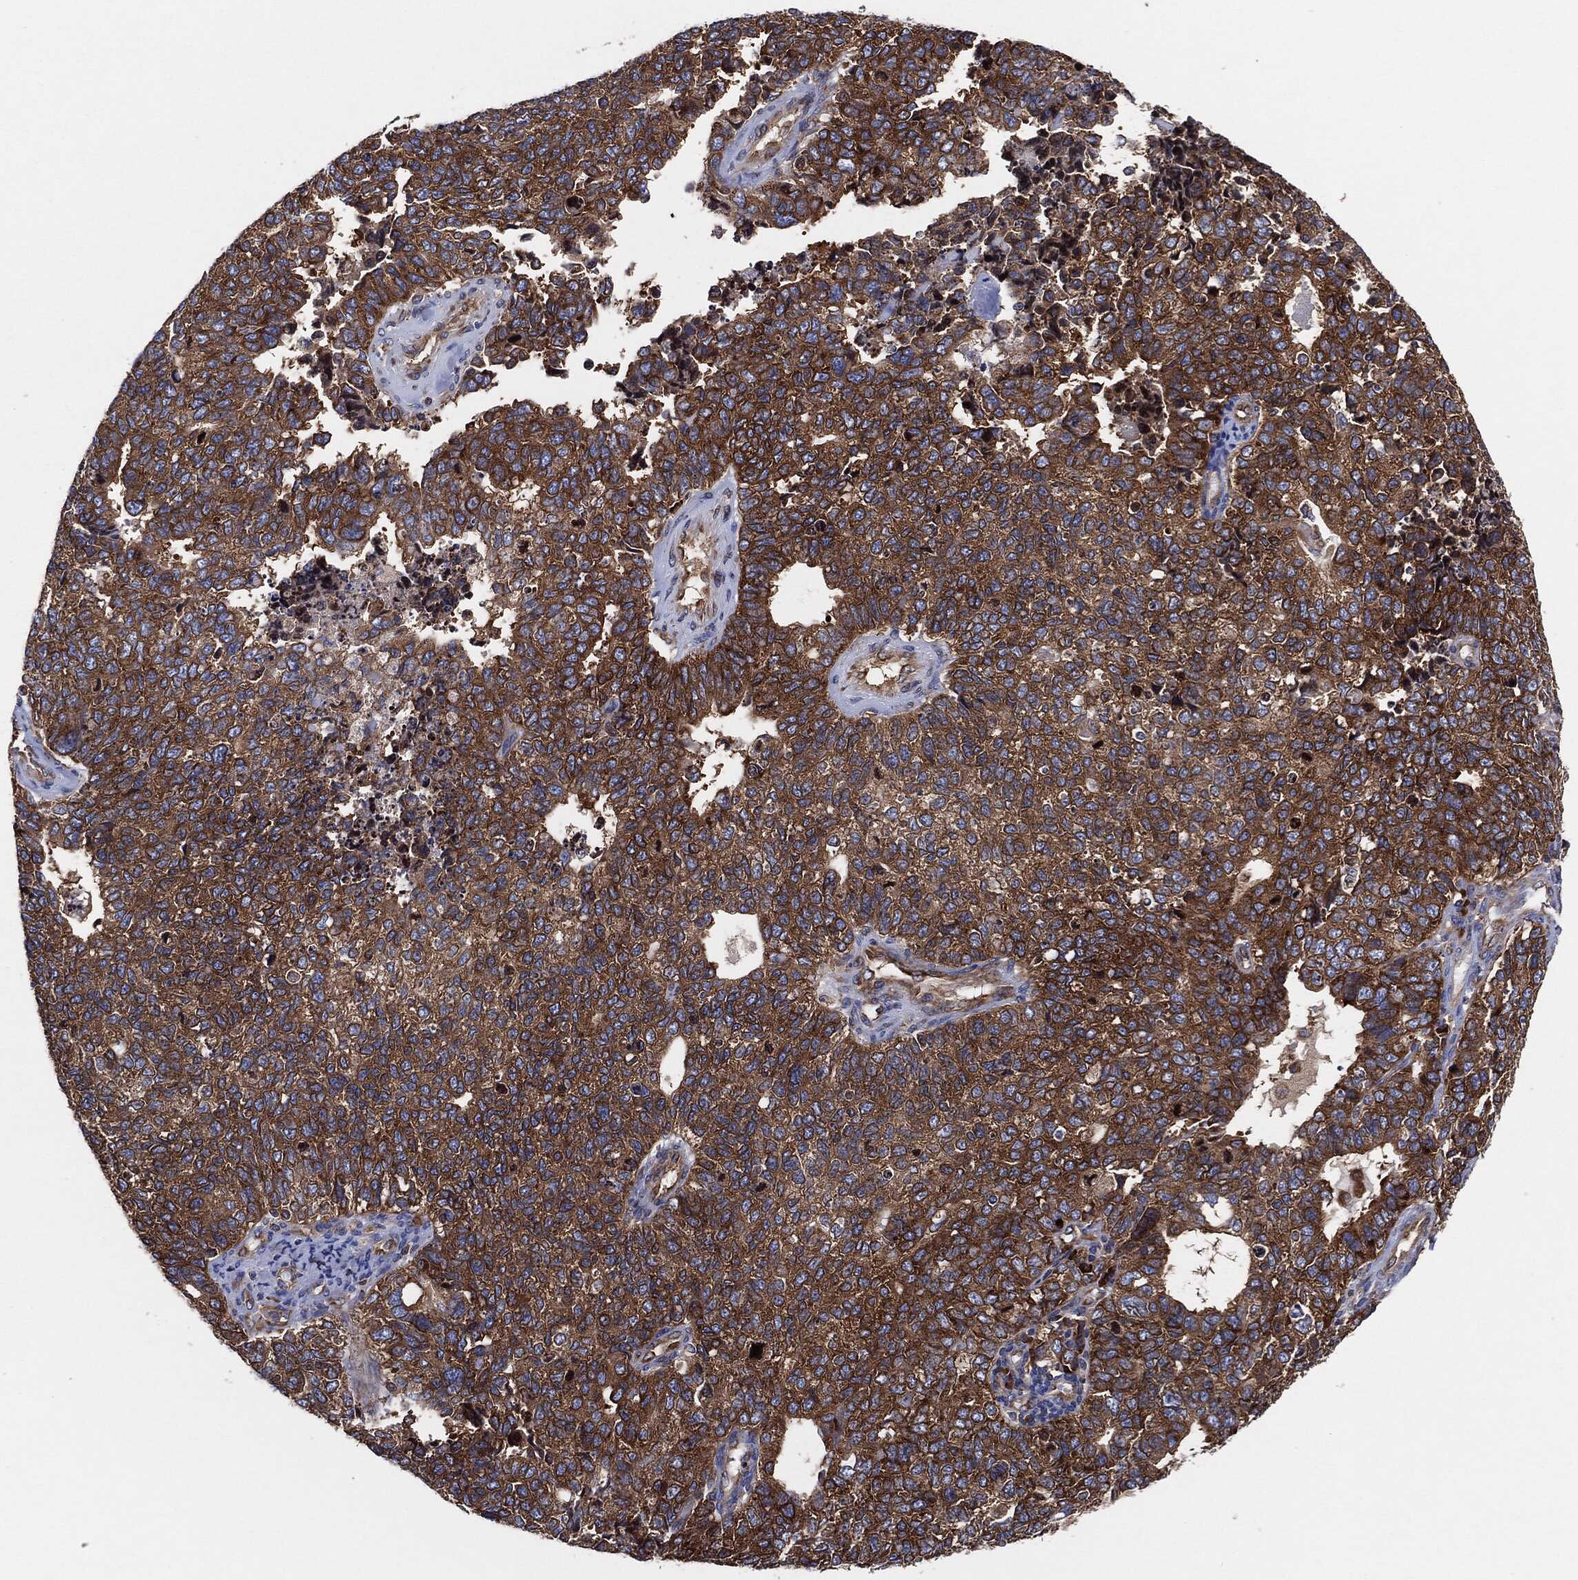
{"staining": {"intensity": "strong", "quantity": ">75%", "location": "cytoplasmic/membranous"}, "tissue": "cervical cancer", "cell_type": "Tumor cells", "image_type": "cancer", "snomed": [{"axis": "morphology", "description": "Squamous cell carcinoma, NOS"}, {"axis": "topography", "description": "Cervix"}], "caption": "A micrograph of cervical cancer stained for a protein demonstrates strong cytoplasmic/membranous brown staining in tumor cells. (DAB IHC with brightfield microscopy, high magnification).", "gene": "EIF2S2", "patient": {"sex": "female", "age": 63}}